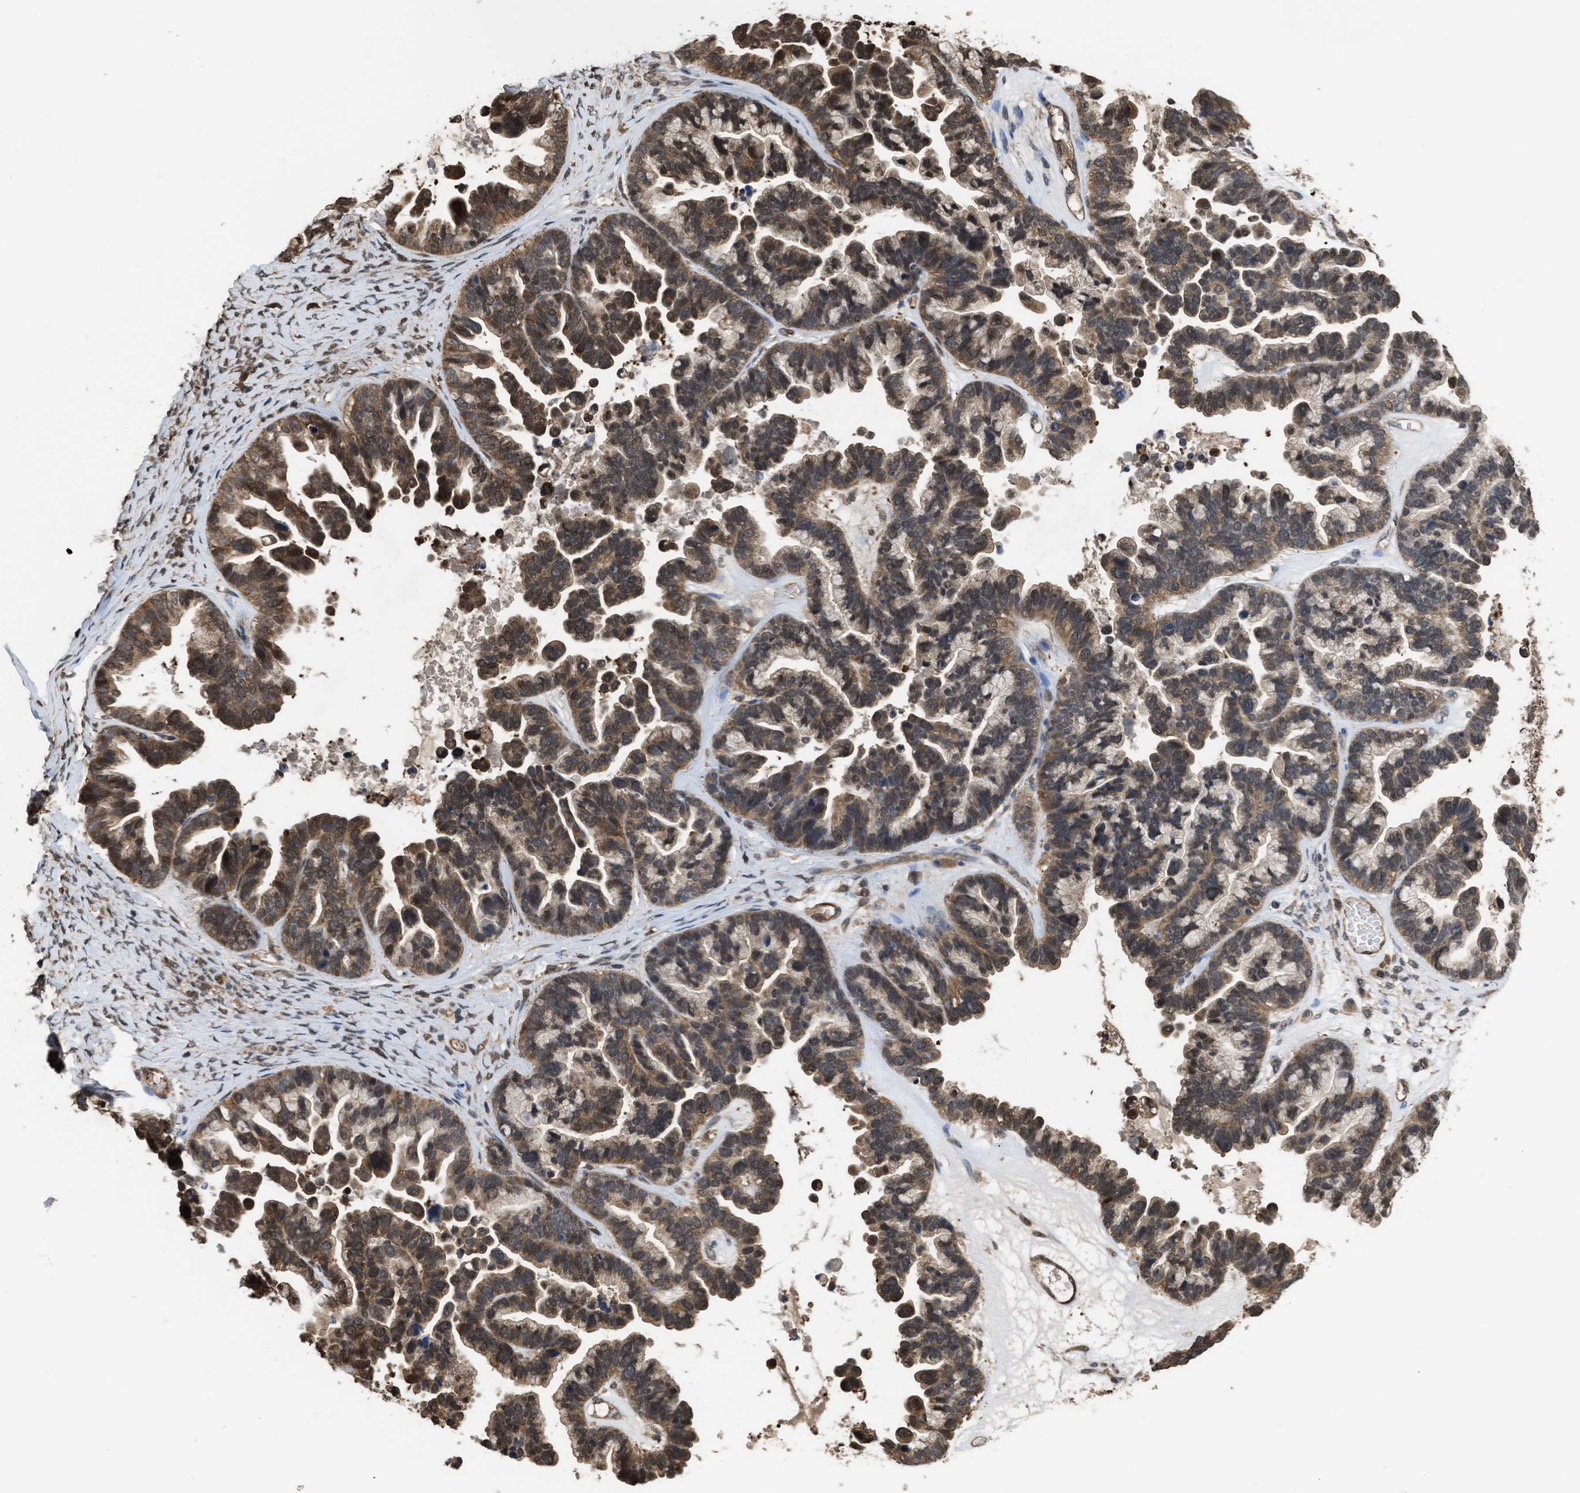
{"staining": {"intensity": "moderate", "quantity": ">75%", "location": "cytoplasmic/membranous"}, "tissue": "ovarian cancer", "cell_type": "Tumor cells", "image_type": "cancer", "snomed": [{"axis": "morphology", "description": "Cystadenocarcinoma, serous, NOS"}, {"axis": "topography", "description": "Ovary"}], "caption": "Immunohistochemistry of ovarian serous cystadenocarcinoma shows medium levels of moderate cytoplasmic/membranous staining in approximately >75% of tumor cells.", "gene": "YWHAG", "patient": {"sex": "female", "age": 56}}